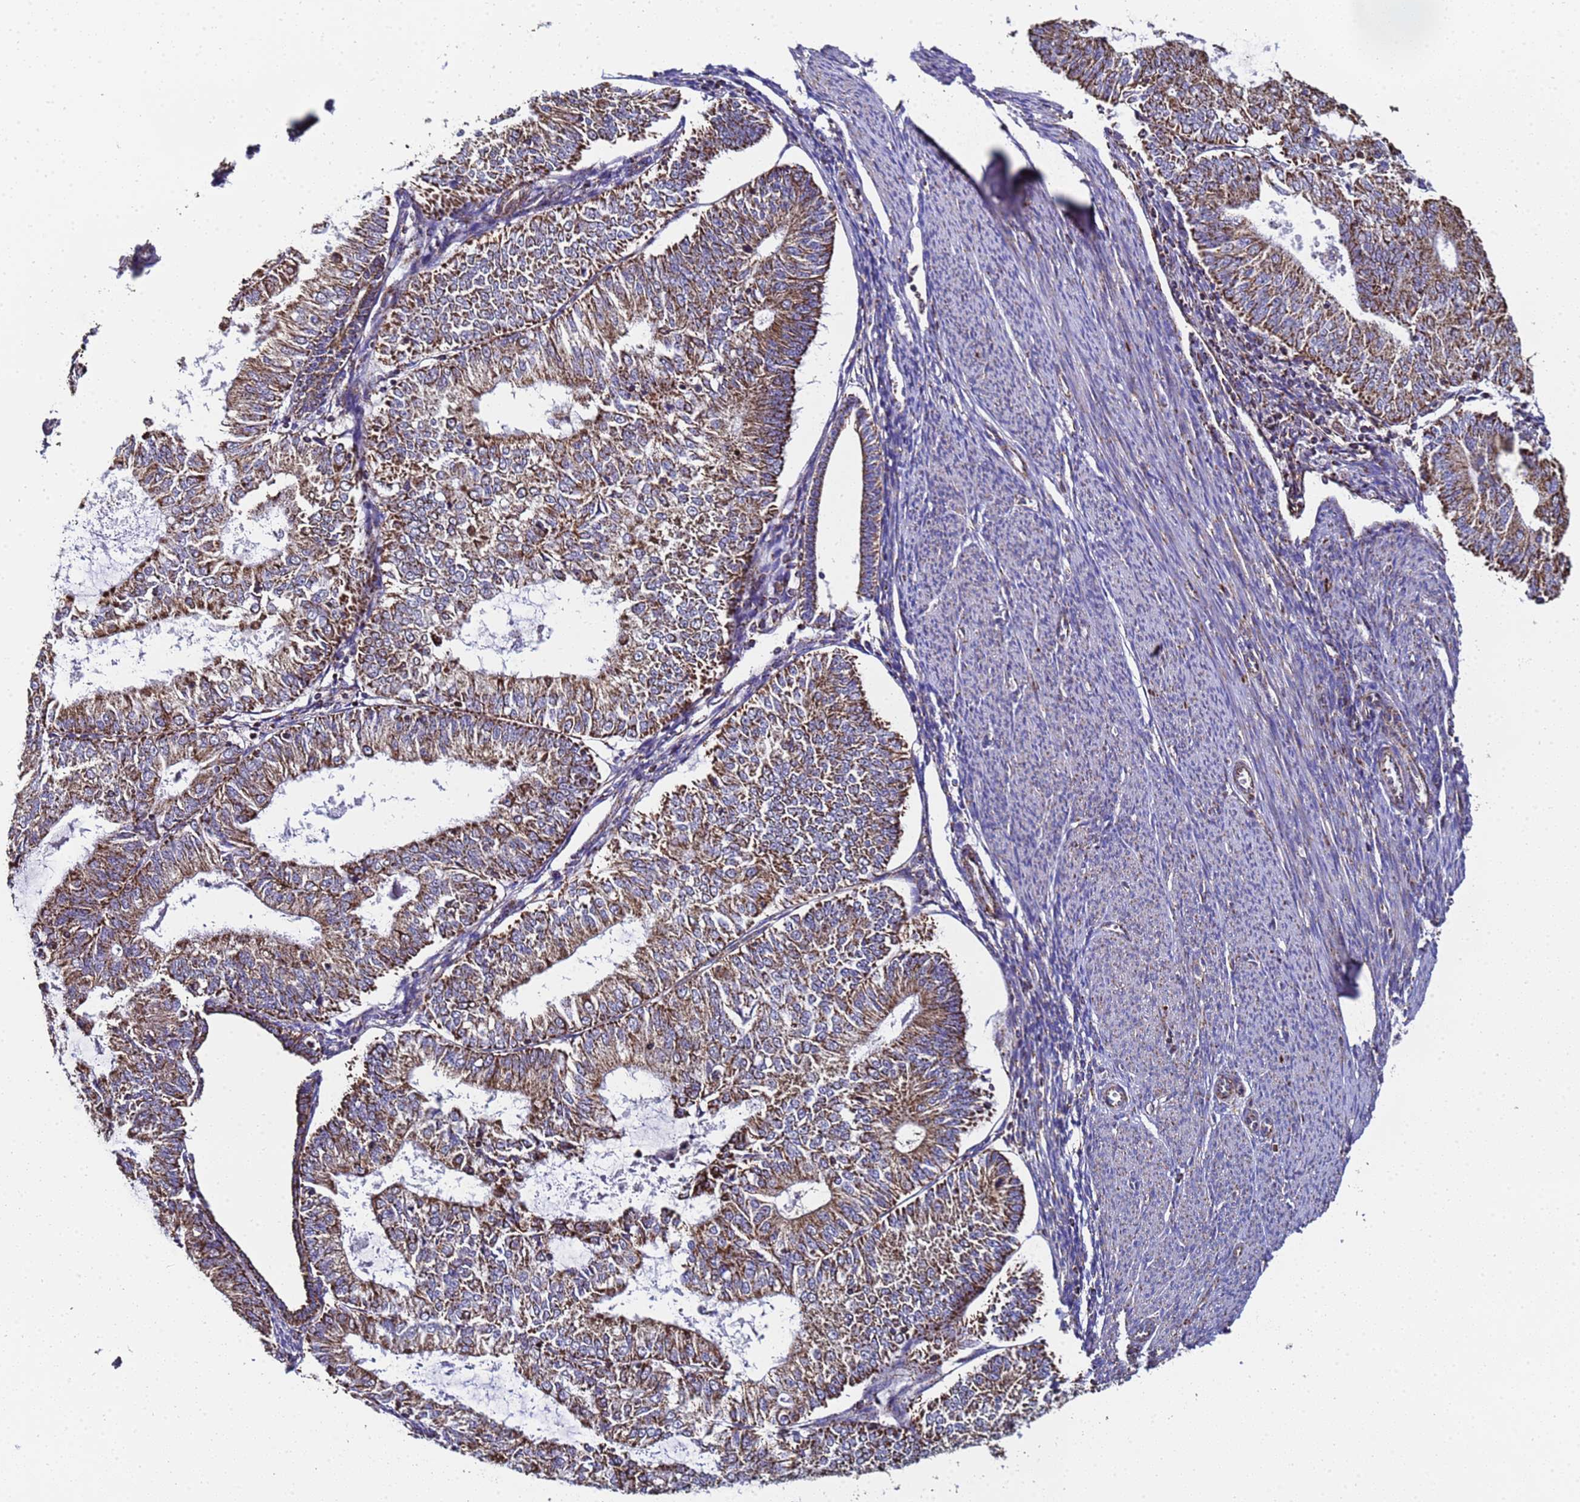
{"staining": {"intensity": "strong", "quantity": ">75%", "location": "cytoplasmic/membranous"}, "tissue": "endometrial cancer", "cell_type": "Tumor cells", "image_type": "cancer", "snomed": [{"axis": "morphology", "description": "Adenocarcinoma, NOS"}, {"axis": "topography", "description": "Endometrium"}], "caption": "Immunohistochemical staining of human endometrial cancer exhibits high levels of strong cytoplasmic/membranous protein positivity in about >75% of tumor cells. (Stains: DAB (3,3'-diaminobenzidine) in brown, nuclei in blue, Microscopy: brightfield microscopy at high magnification).", "gene": "MRPS12", "patient": {"sex": "female", "age": 57}}